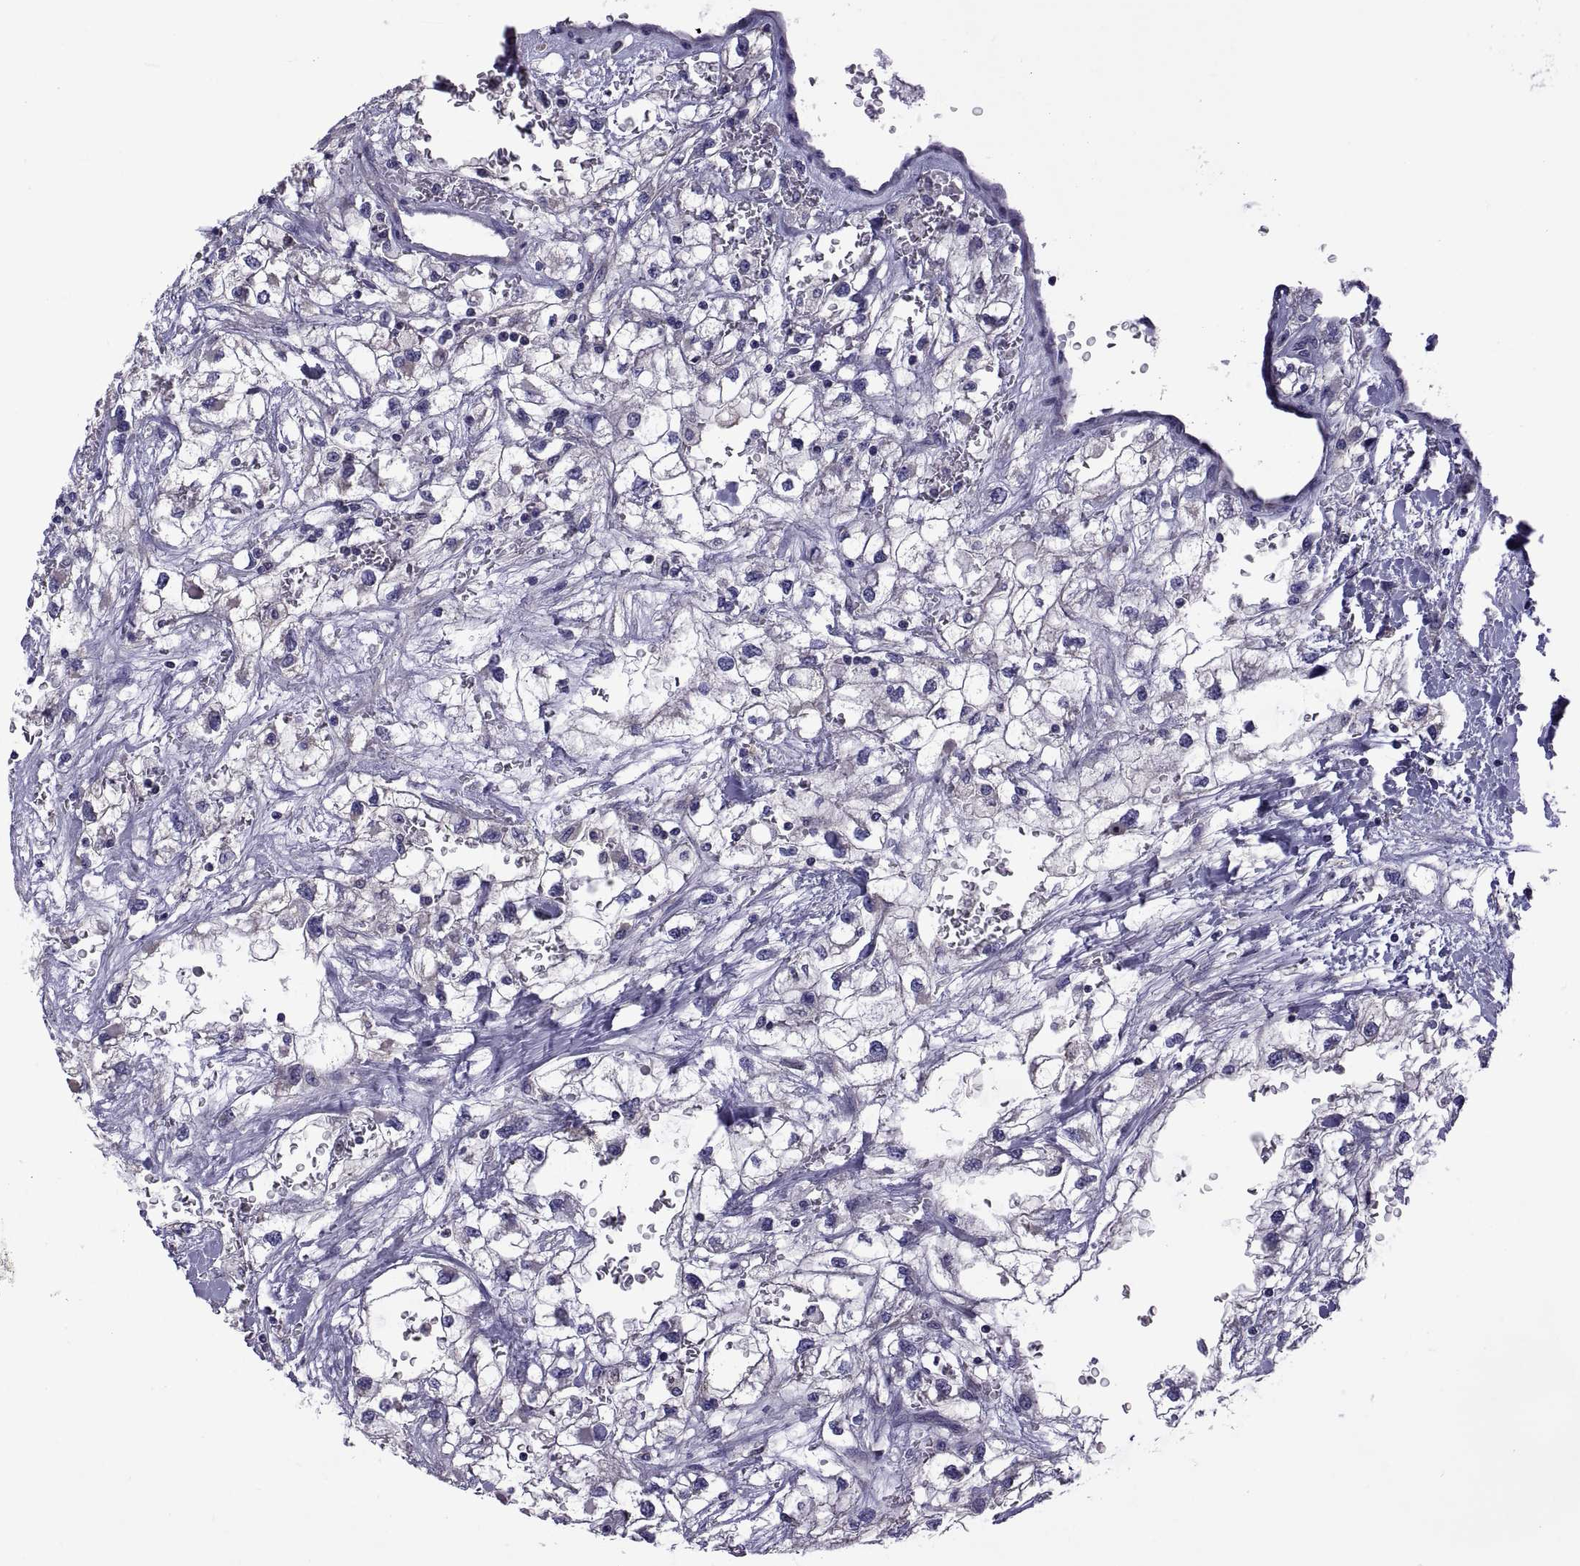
{"staining": {"intensity": "negative", "quantity": "none", "location": "none"}, "tissue": "renal cancer", "cell_type": "Tumor cells", "image_type": "cancer", "snomed": [{"axis": "morphology", "description": "Adenocarcinoma, NOS"}, {"axis": "topography", "description": "Kidney"}], "caption": "This is an immunohistochemistry (IHC) micrograph of renal cancer. There is no expression in tumor cells.", "gene": "TMC3", "patient": {"sex": "male", "age": 59}}